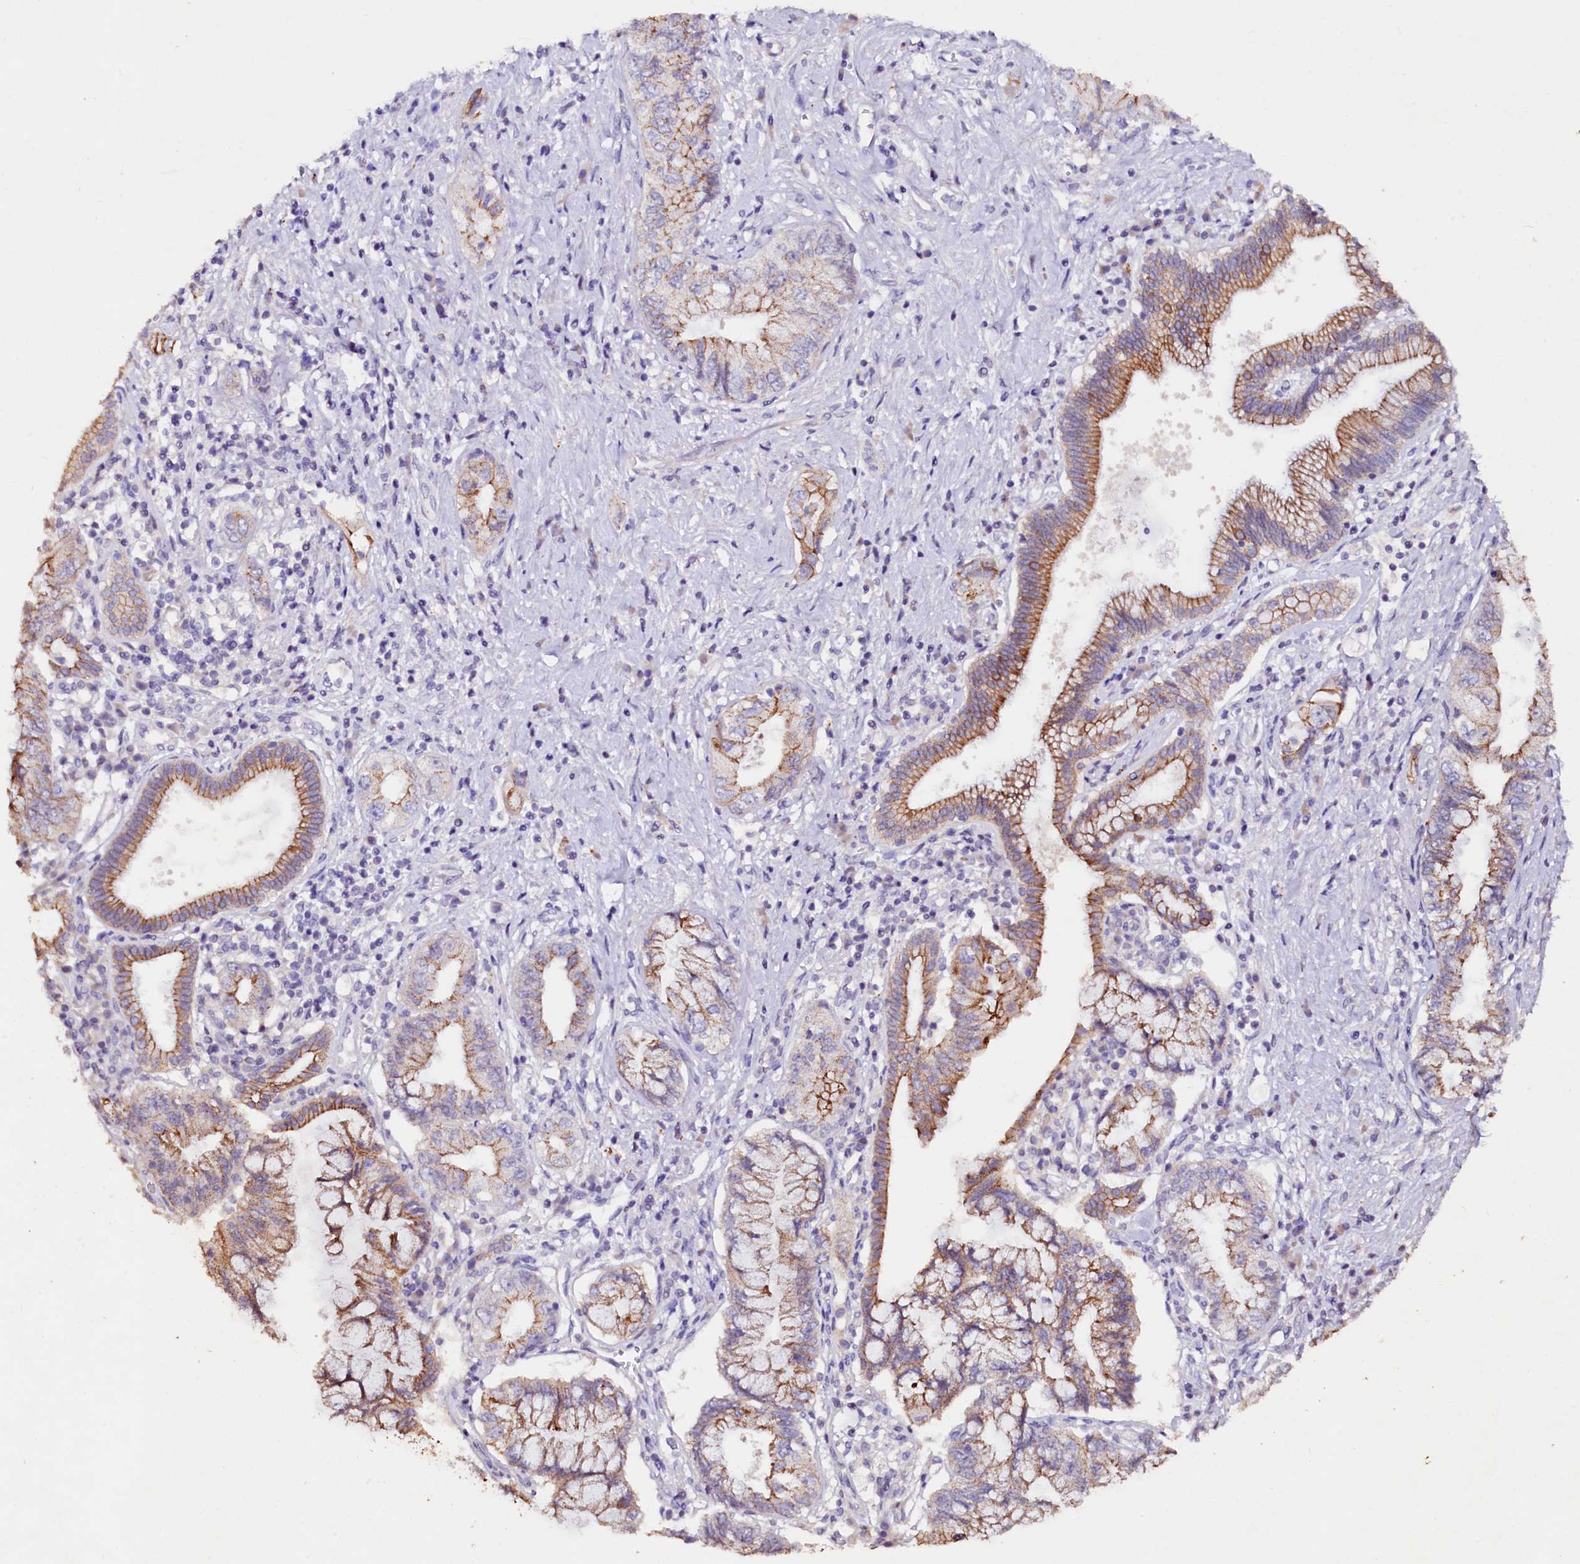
{"staining": {"intensity": "moderate", "quantity": ">75%", "location": "cytoplasmic/membranous"}, "tissue": "pancreatic cancer", "cell_type": "Tumor cells", "image_type": "cancer", "snomed": [{"axis": "morphology", "description": "Adenocarcinoma, NOS"}, {"axis": "topography", "description": "Pancreas"}], "caption": "This is a micrograph of immunohistochemistry (IHC) staining of pancreatic cancer, which shows moderate expression in the cytoplasmic/membranous of tumor cells.", "gene": "VPS36", "patient": {"sex": "female", "age": 73}}